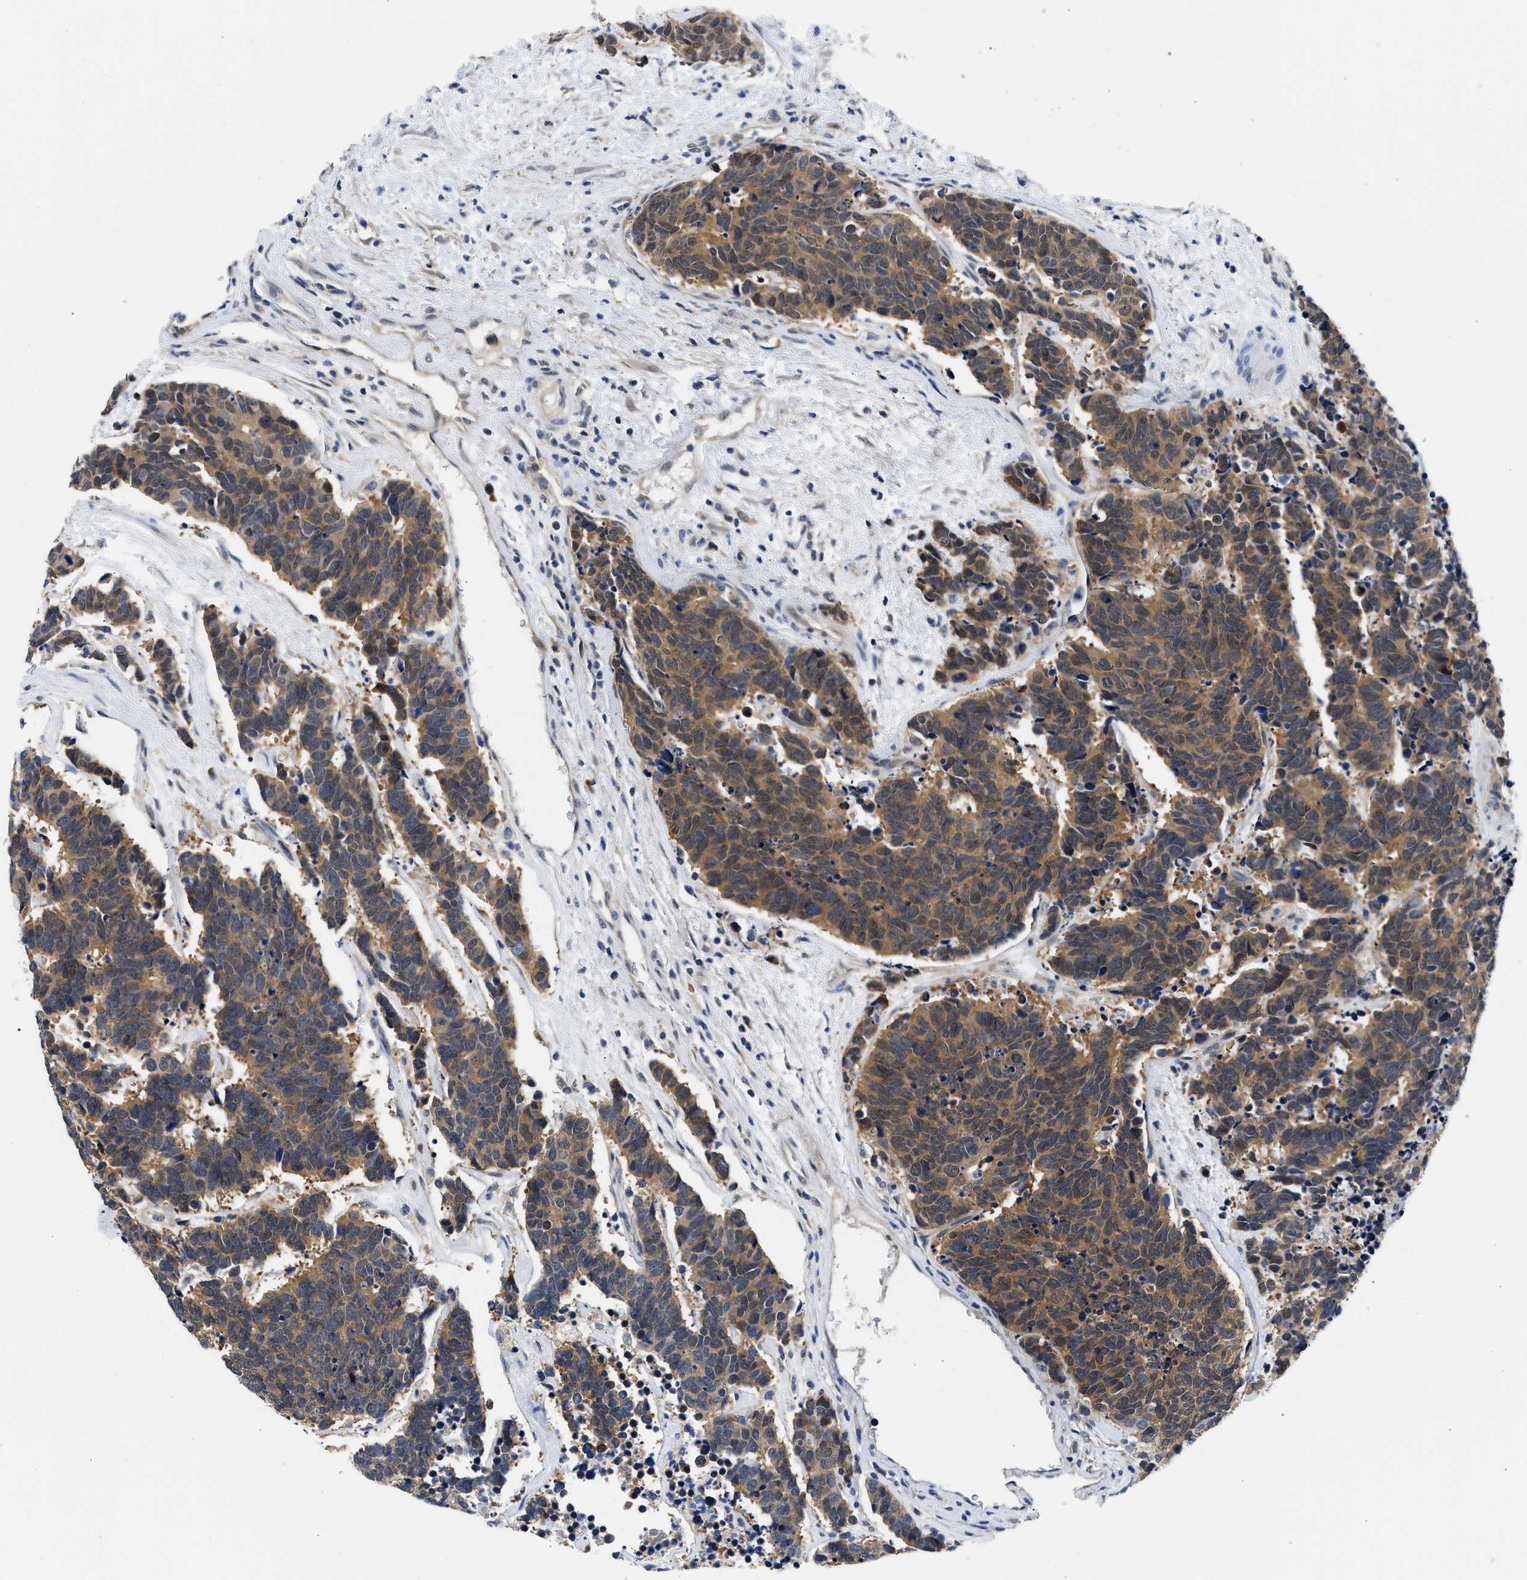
{"staining": {"intensity": "moderate", "quantity": ">75%", "location": "cytoplasmic/membranous"}, "tissue": "carcinoid", "cell_type": "Tumor cells", "image_type": "cancer", "snomed": [{"axis": "morphology", "description": "Carcinoma, NOS"}, {"axis": "morphology", "description": "Carcinoid, malignant, NOS"}, {"axis": "topography", "description": "Urinary bladder"}], "caption": "Protein staining by IHC exhibits moderate cytoplasmic/membranous staining in about >75% of tumor cells in carcinoma.", "gene": "XPO5", "patient": {"sex": "male", "age": 57}}